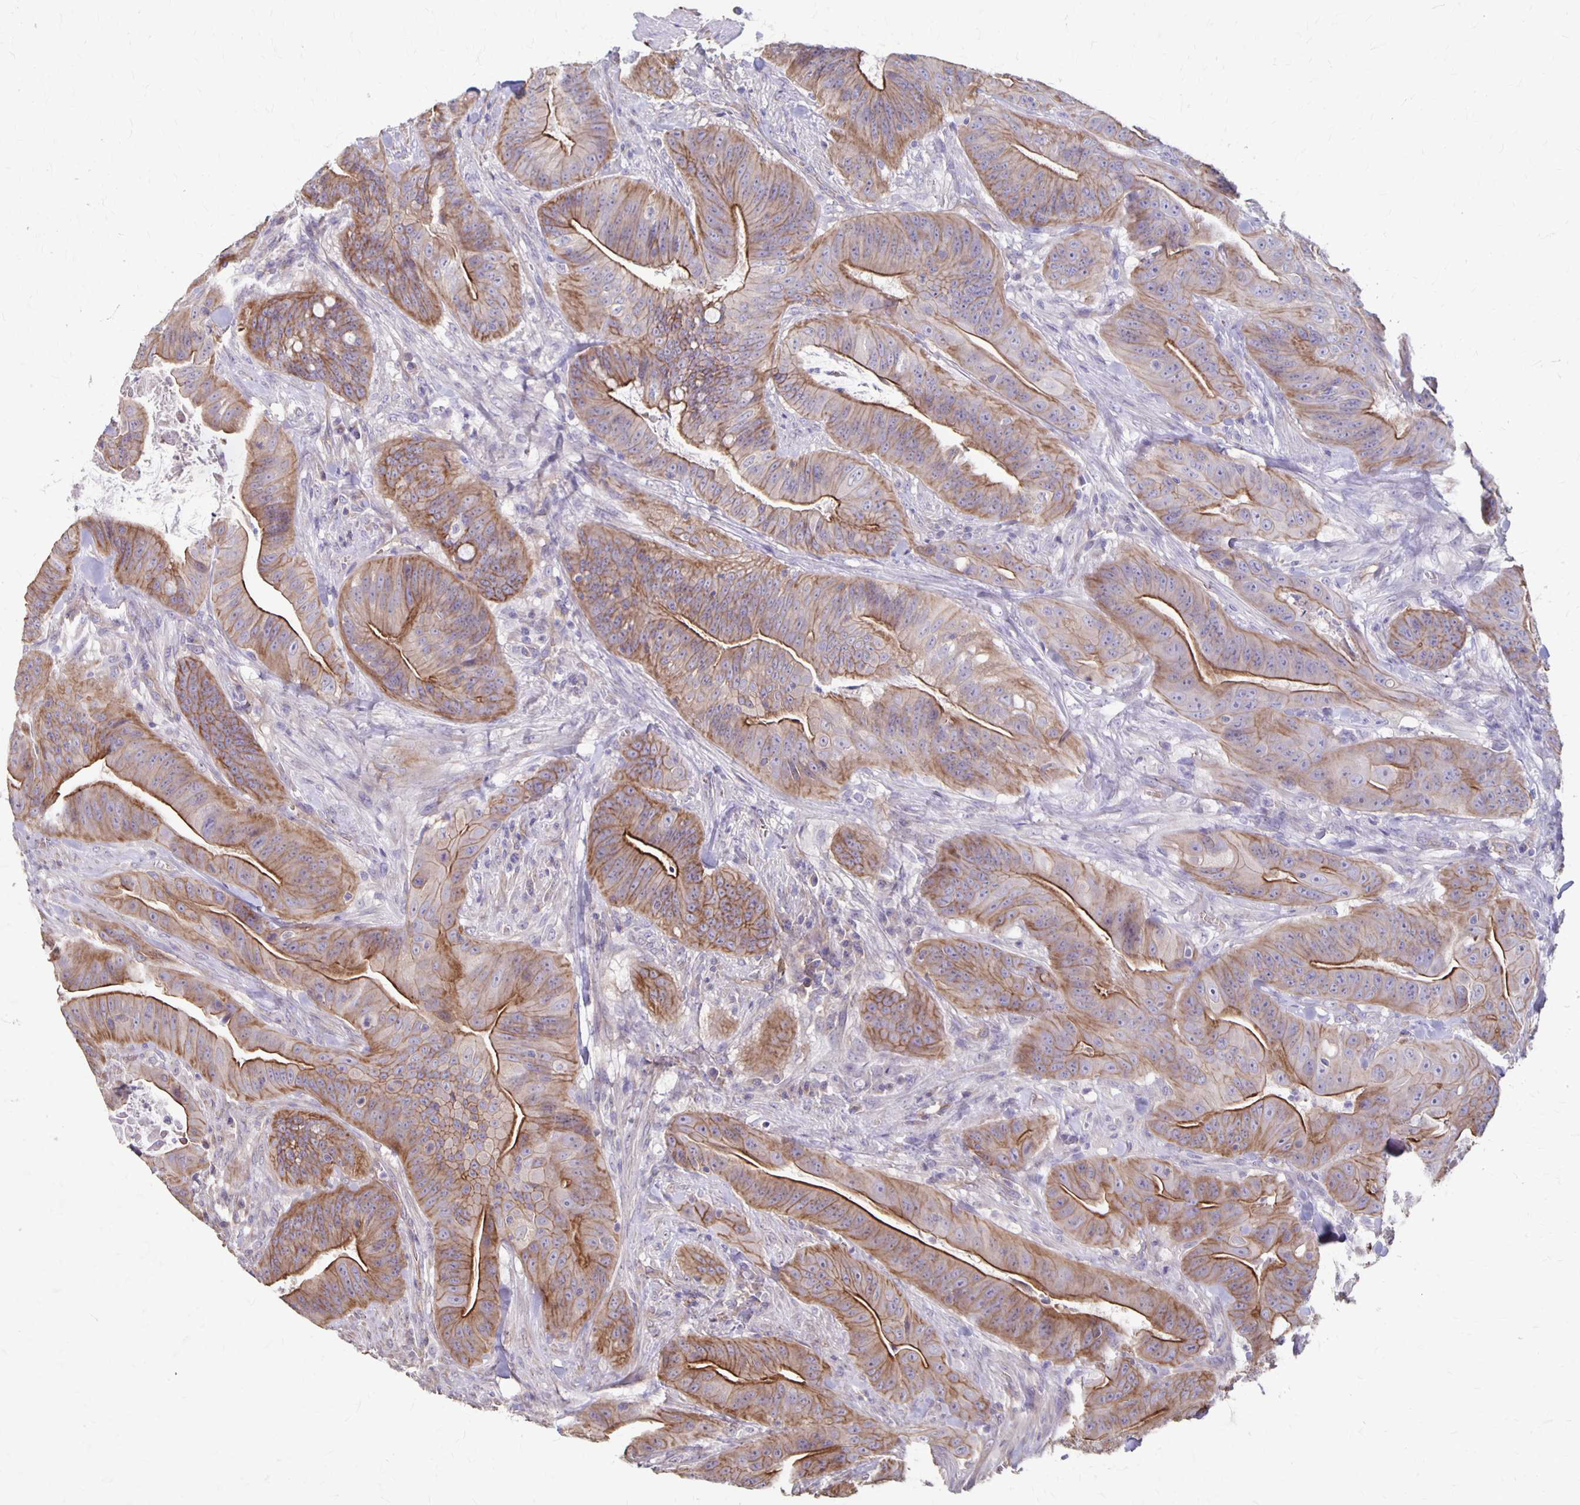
{"staining": {"intensity": "moderate", "quantity": ">75%", "location": "cytoplasmic/membranous"}, "tissue": "colorectal cancer", "cell_type": "Tumor cells", "image_type": "cancer", "snomed": [{"axis": "morphology", "description": "Adenocarcinoma, NOS"}, {"axis": "topography", "description": "Colon"}], "caption": "There is medium levels of moderate cytoplasmic/membranous expression in tumor cells of colorectal cancer (adenocarcinoma), as demonstrated by immunohistochemical staining (brown color).", "gene": "PPP1R3E", "patient": {"sex": "male", "age": 33}}